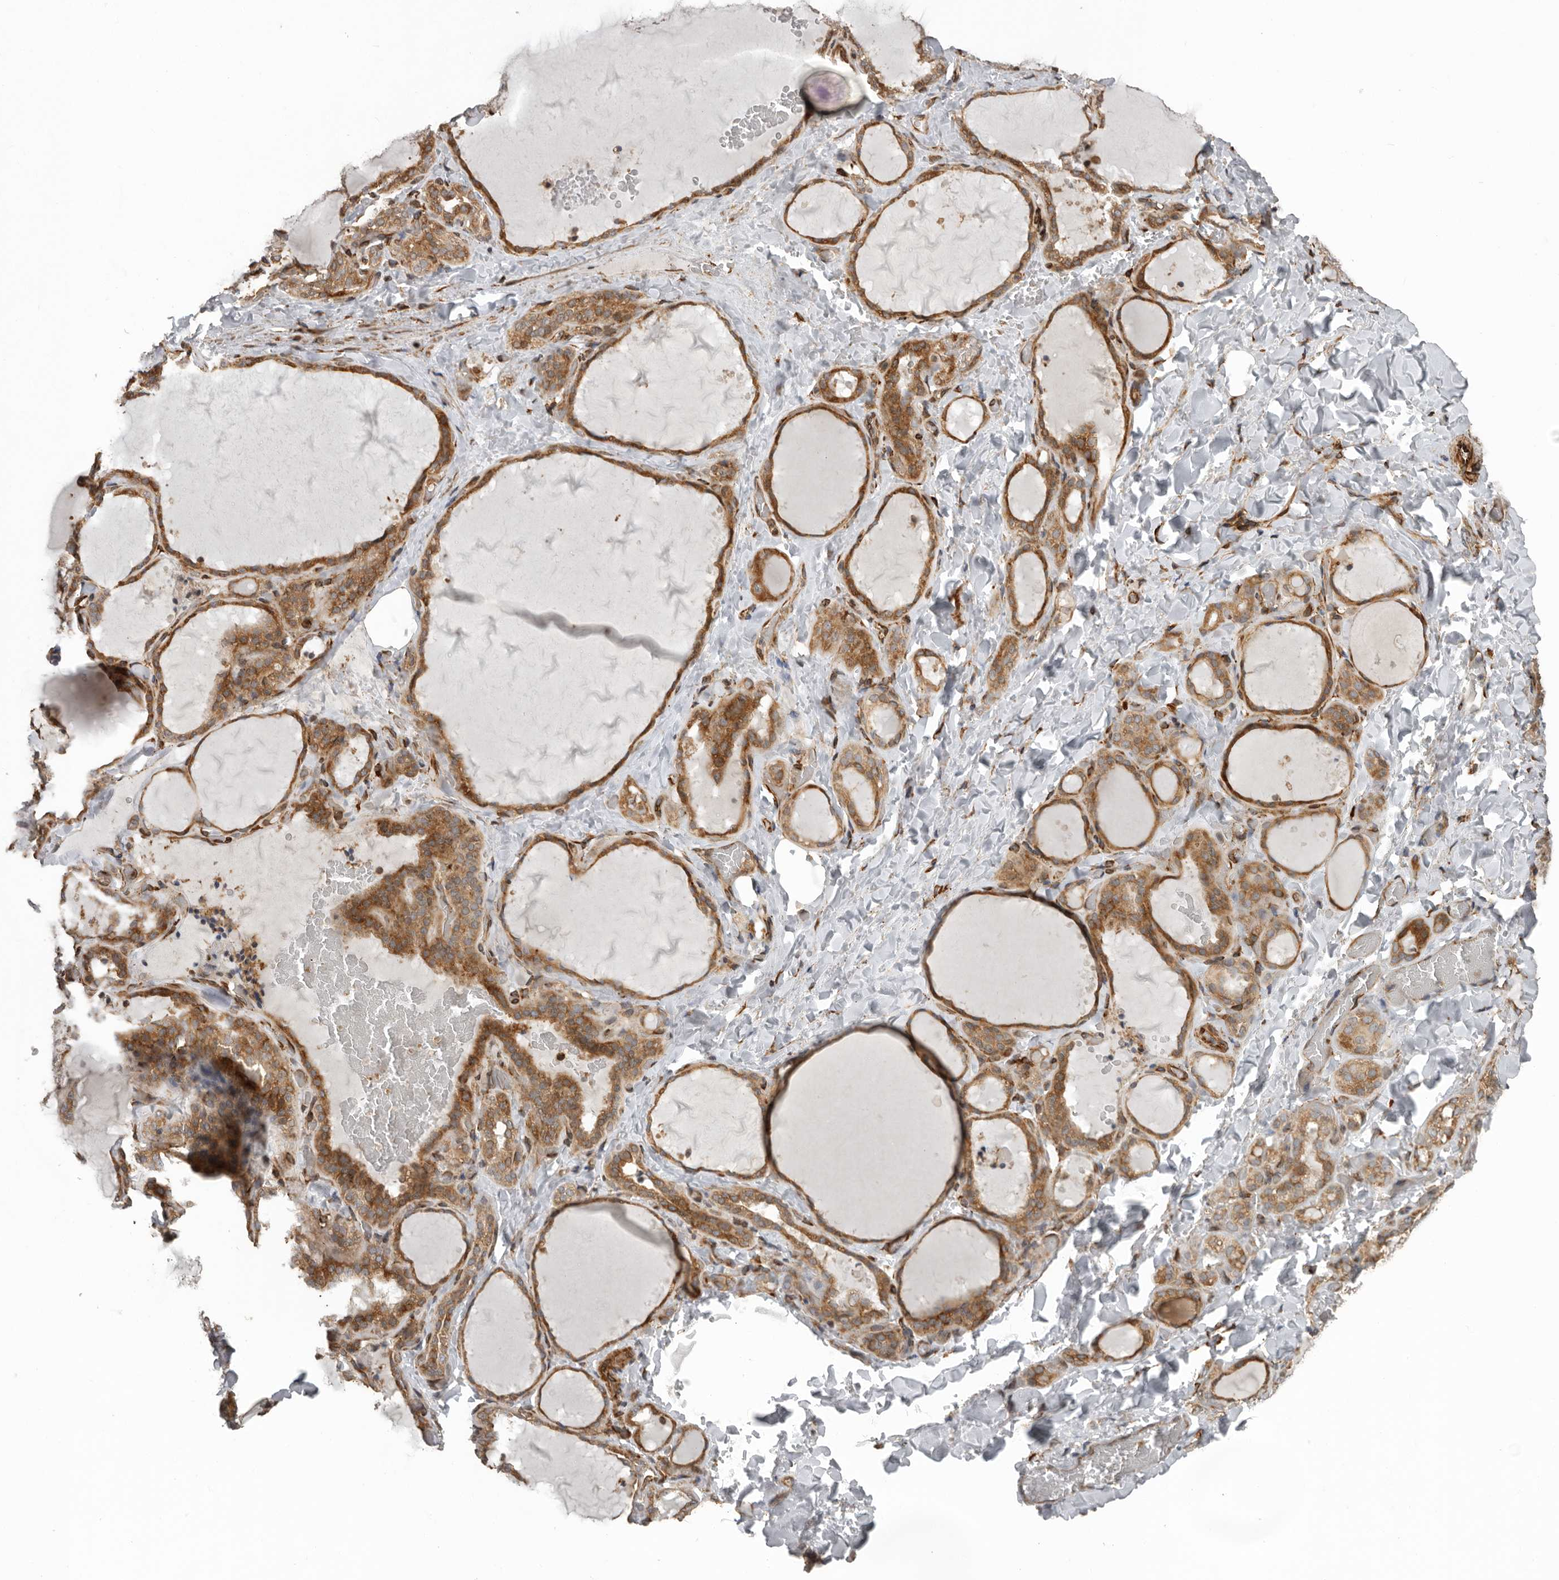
{"staining": {"intensity": "strong", "quantity": ">75%", "location": "cytoplasmic/membranous"}, "tissue": "thyroid gland", "cell_type": "Glandular cells", "image_type": "normal", "snomed": [{"axis": "morphology", "description": "Normal tissue, NOS"}, {"axis": "topography", "description": "Thyroid gland"}], "caption": "Glandular cells display high levels of strong cytoplasmic/membranous staining in approximately >75% of cells in unremarkable human thyroid gland.", "gene": "CEP350", "patient": {"sex": "female", "age": 22}}